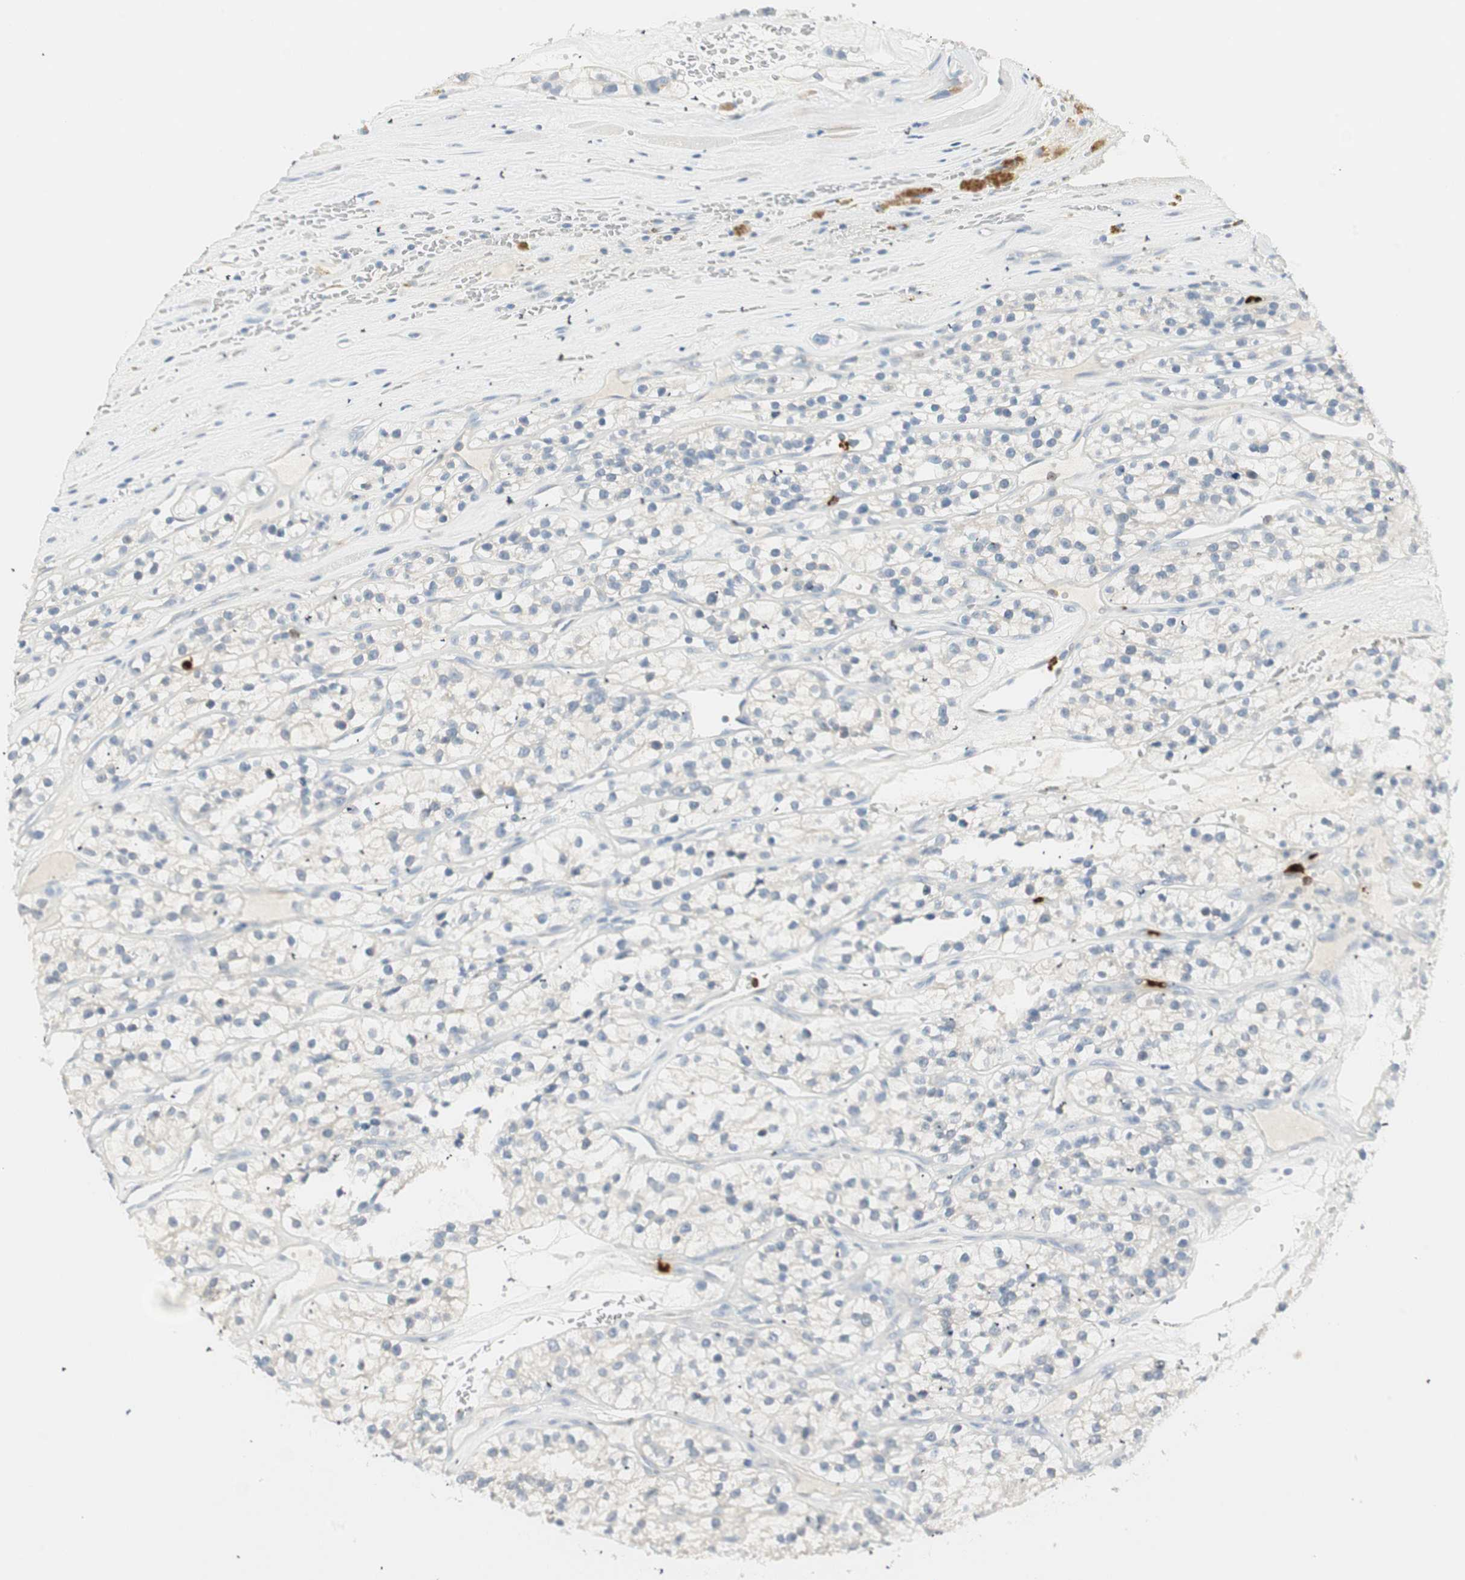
{"staining": {"intensity": "negative", "quantity": "none", "location": "none"}, "tissue": "renal cancer", "cell_type": "Tumor cells", "image_type": "cancer", "snomed": [{"axis": "morphology", "description": "Adenocarcinoma, NOS"}, {"axis": "topography", "description": "Kidney"}], "caption": "DAB (3,3'-diaminobenzidine) immunohistochemical staining of adenocarcinoma (renal) demonstrates no significant expression in tumor cells.", "gene": "PRTN3", "patient": {"sex": "female", "age": 57}}